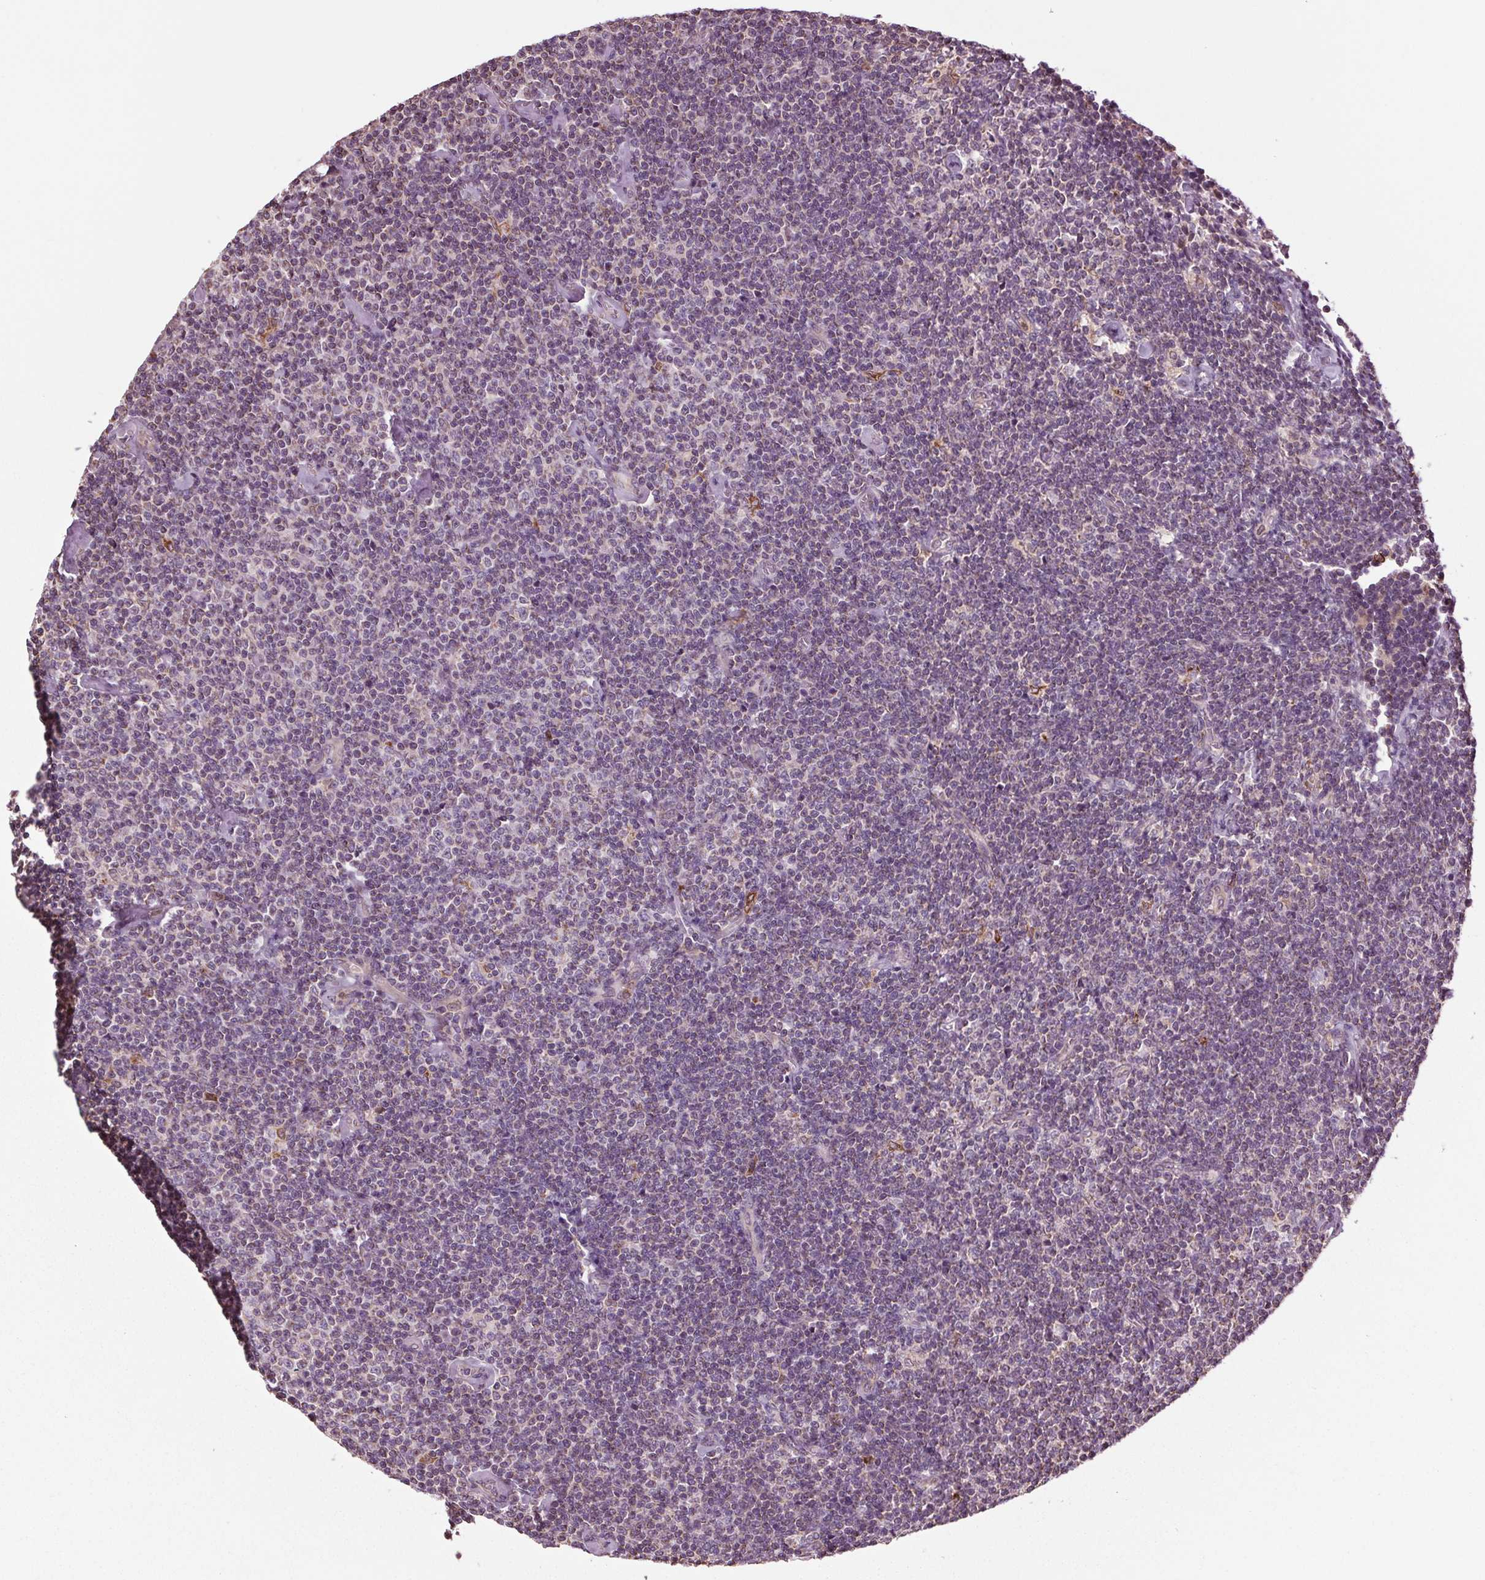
{"staining": {"intensity": "negative", "quantity": "none", "location": "none"}, "tissue": "lymphoma", "cell_type": "Tumor cells", "image_type": "cancer", "snomed": [{"axis": "morphology", "description": "Malignant lymphoma, non-Hodgkin's type, Low grade"}, {"axis": "topography", "description": "Lymph node"}], "caption": "Protein analysis of lymphoma reveals no significant expression in tumor cells.", "gene": "RNPEP", "patient": {"sex": "male", "age": 81}}